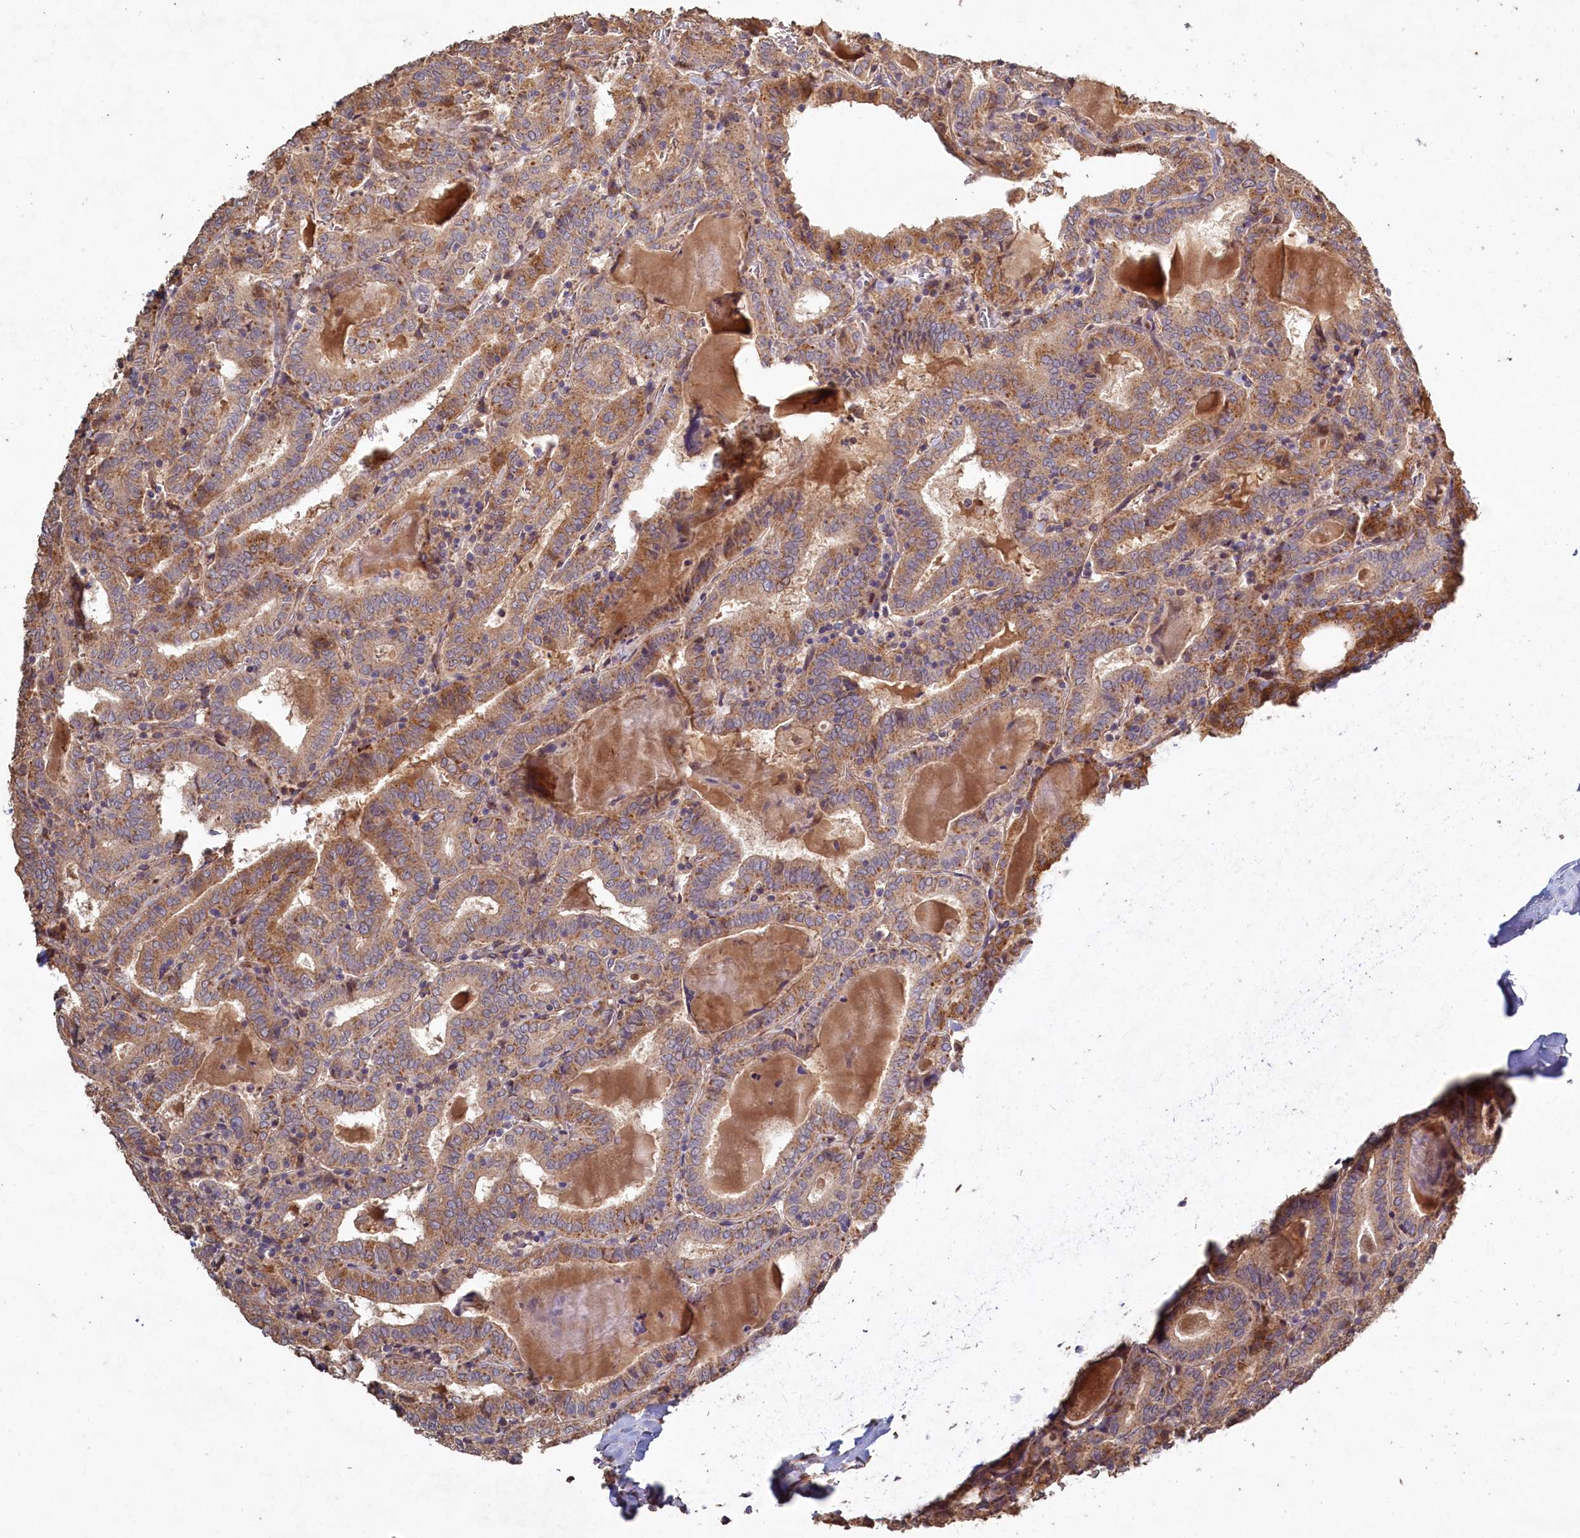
{"staining": {"intensity": "moderate", "quantity": ">75%", "location": "cytoplasmic/membranous"}, "tissue": "thyroid cancer", "cell_type": "Tumor cells", "image_type": "cancer", "snomed": [{"axis": "morphology", "description": "Papillary adenocarcinoma, NOS"}, {"axis": "topography", "description": "Thyroid gland"}], "caption": "Immunohistochemistry (IHC) (DAB) staining of human thyroid cancer displays moderate cytoplasmic/membranous protein staining in about >75% of tumor cells.", "gene": "FUNDC1", "patient": {"sex": "female", "age": 72}}